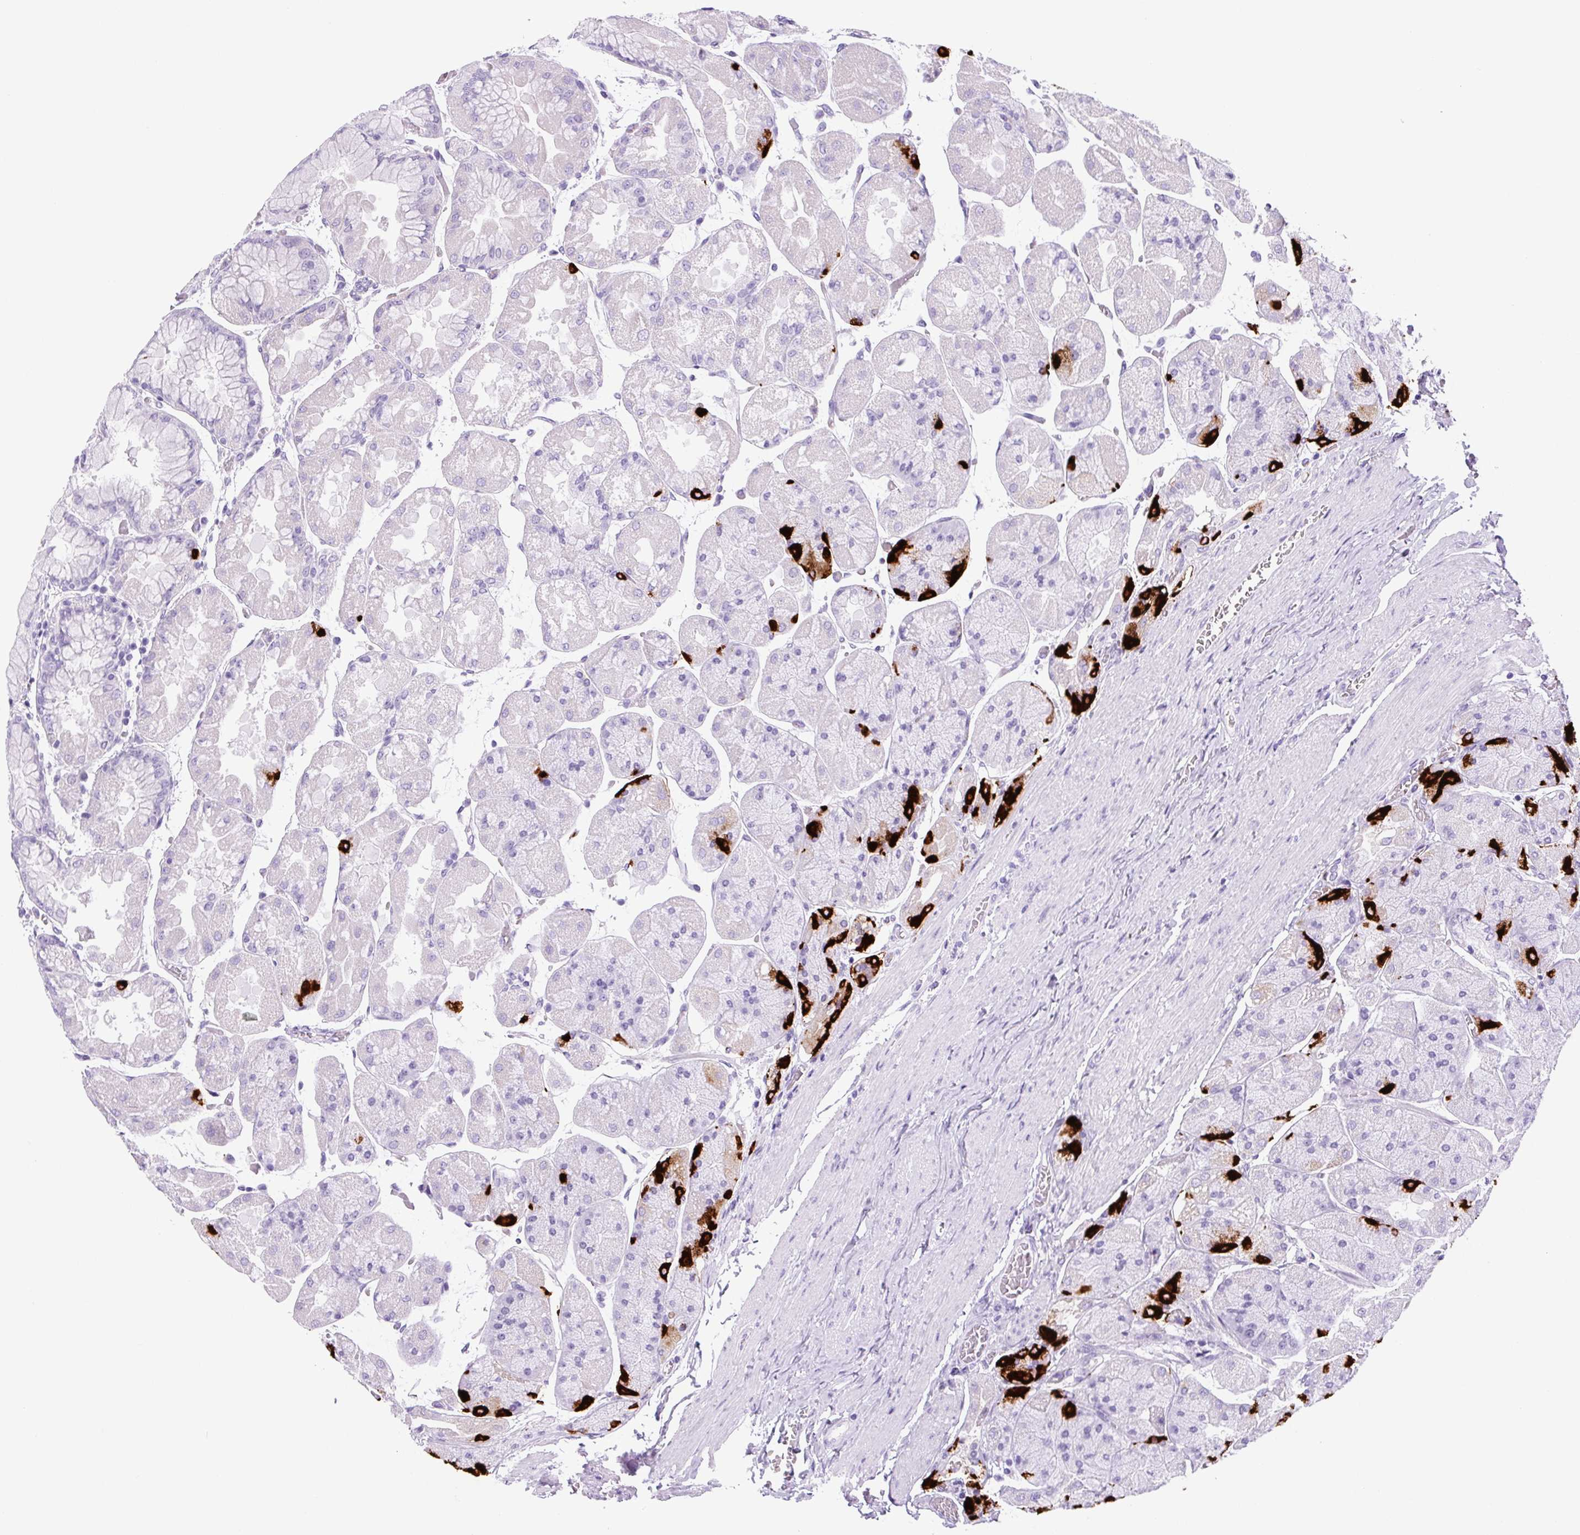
{"staining": {"intensity": "strong", "quantity": "<25%", "location": "cytoplasmic/membranous"}, "tissue": "stomach", "cell_type": "Glandular cells", "image_type": "normal", "snomed": [{"axis": "morphology", "description": "Normal tissue, NOS"}, {"axis": "topography", "description": "Stomach"}], "caption": "Stomach stained with DAB (3,3'-diaminobenzidine) immunohistochemistry (IHC) displays medium levels of strong cytoplasmic/membranous staining in approximately <25% of glandular cells. (Brightfield microscopy of DAB IHC at high magnification).", "gene": "CHGA", "patient": {"sex": "female", "age": 61}}